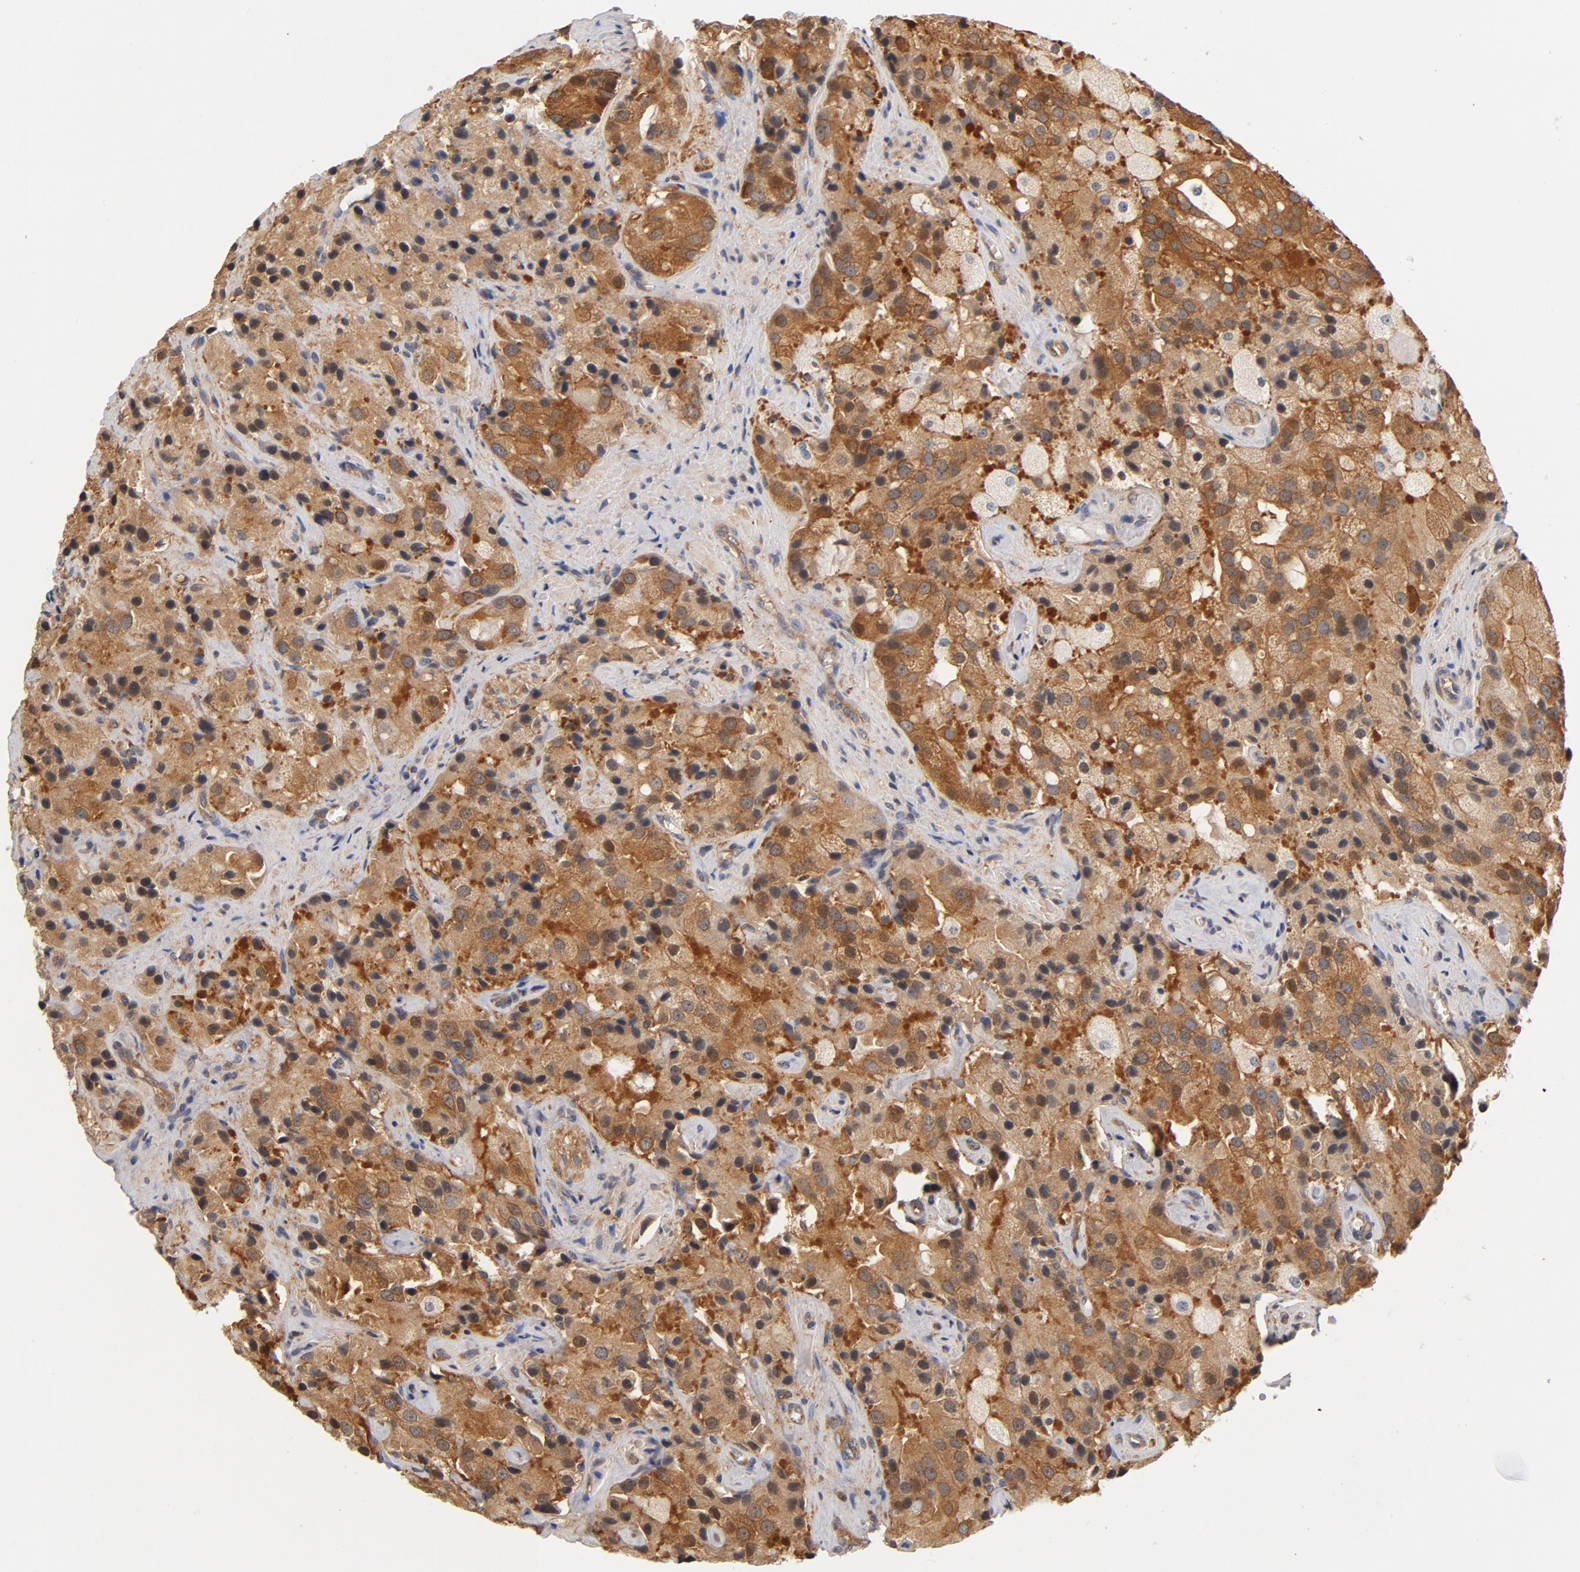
{"staining": {"intensity": "moderate", "quantity": ">75%", "location": "cytoplasmic/membranous"}, "tissue": "prostate cancer", "cell_type": "Tumor cells", "image_type": "cancer", "snomed": [{"axis": "morphology", "description": "Adenocarcinoma, High grade"}, {"axis": "topography", "description": "Prostate"}], "caption": "Moderate cytoplasmic/membranous staining is appreciated in about >75% of tumor cells in prostate cancer (high-grade adenocarcinoma).", "gene": "ASMTL", "patient": {"sex": "male", "age": 70}}